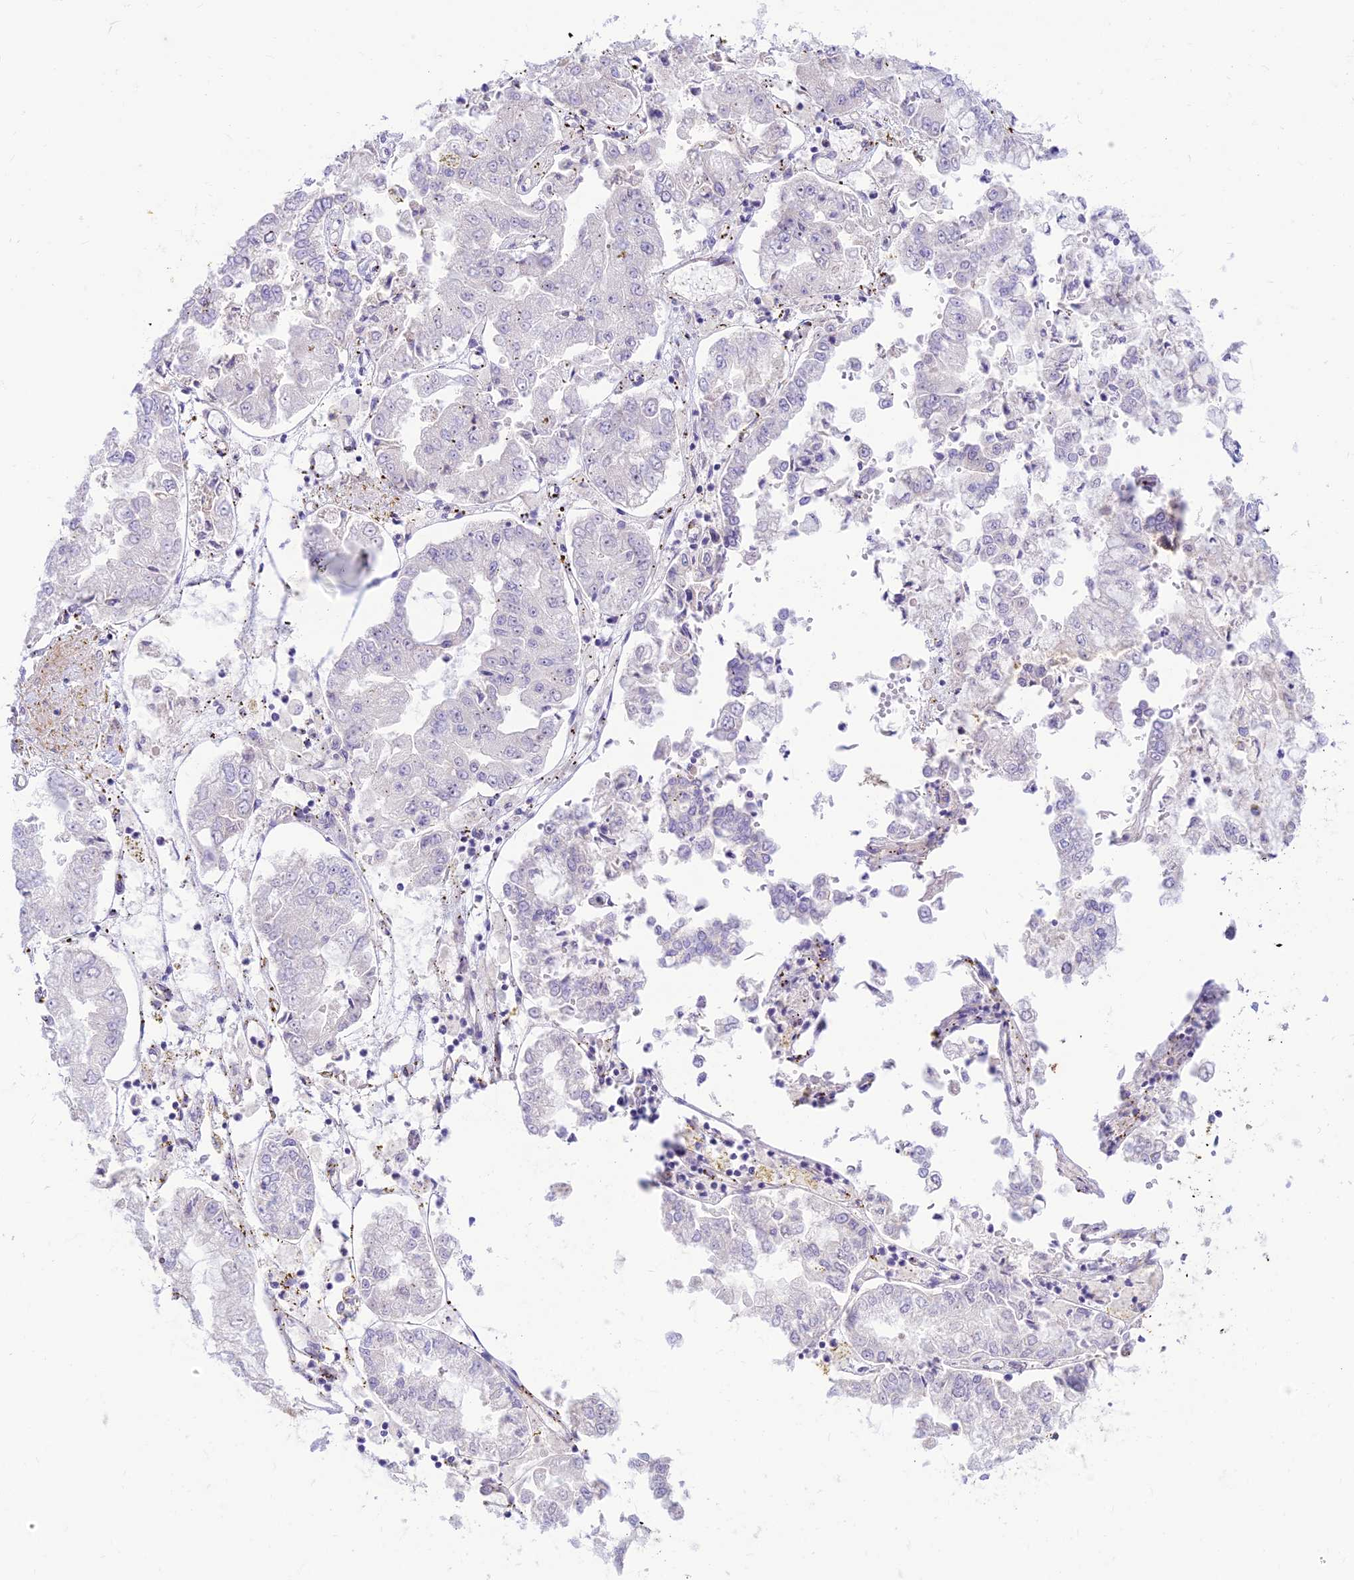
{"staining": {"intensity": "negative", "quantity": "none", "location": "none"}, "tissue": "stomach cancer", "cell_type": "Tumor cells", "image_type": "cancer", "snomed": [{"axis": "morphology", "description": "Adenocarcinoma, NOS"}, {"axis": "topography", "description": "Stomach"}], "caption": "This is a image of immunohistochemistry staining of stomach cancer, which shows no expression in tumor cells.", "gene": "FAM186B", "patient": {"sex": "male", "age": 76}}